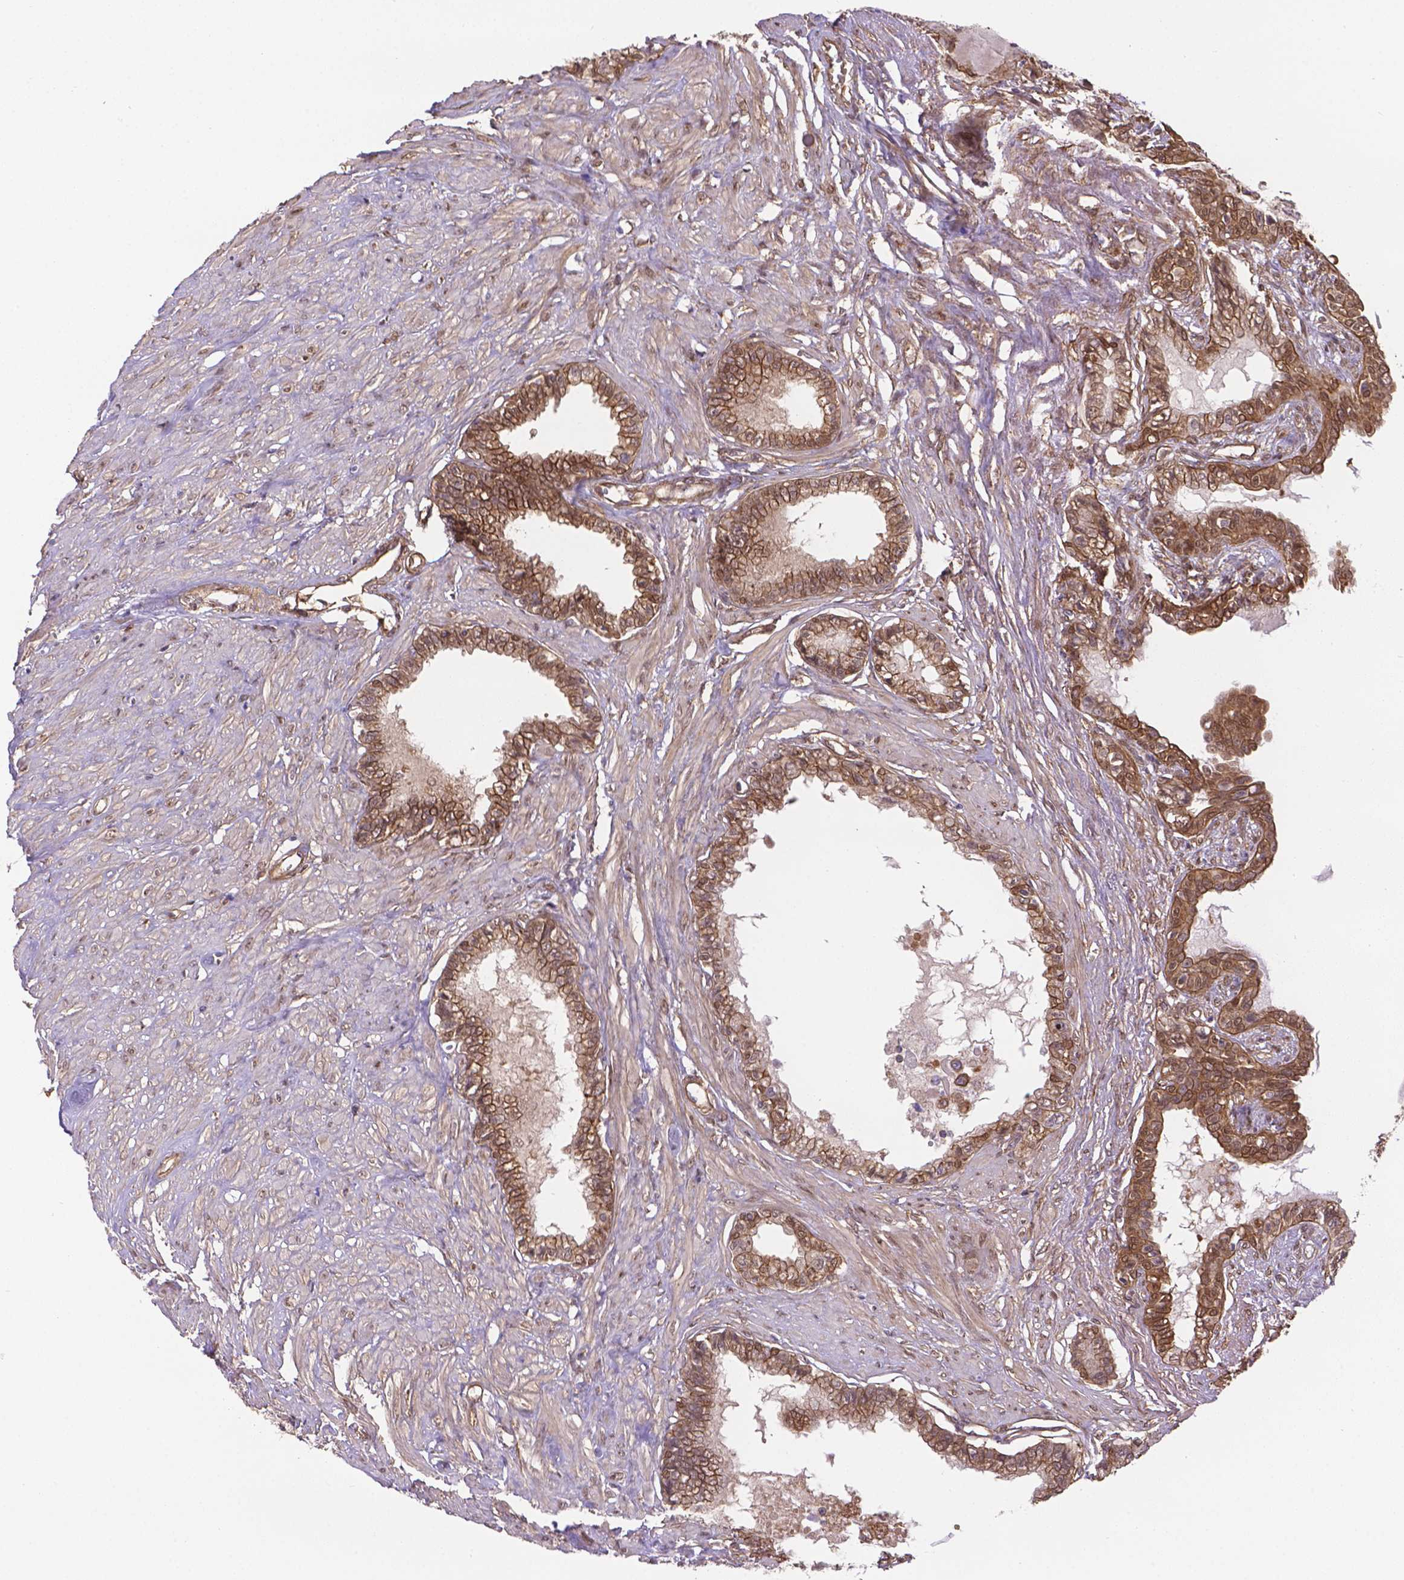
{"staining": {"intensity": "moderate", "quantity": ">75%", "location": "cytoplasmic/membranous"}, "tissue": "seminal vesicle", "cell_type": "Glandular cells", "image_type": "normal", "snomed": [{"axis": "morphology", "description": "Normal tissue, NOS"}, {"axis": "morphology", "description": "Urothelial carcinoma, NOS"}, {"axis": "topography", "description": "Urinary bladder"}, {"axis": "topography", "description": "Seminal veicle"}], "caption": "This histopathology image demonstrates immunohistochemistry staining of benign human seminal vesicle, with medium moderate cytoplasmic/membranous staining in approximately >75% of glandular cells.", "gene": "YAP1", "patient": {"sex": "male", "age": 76}}